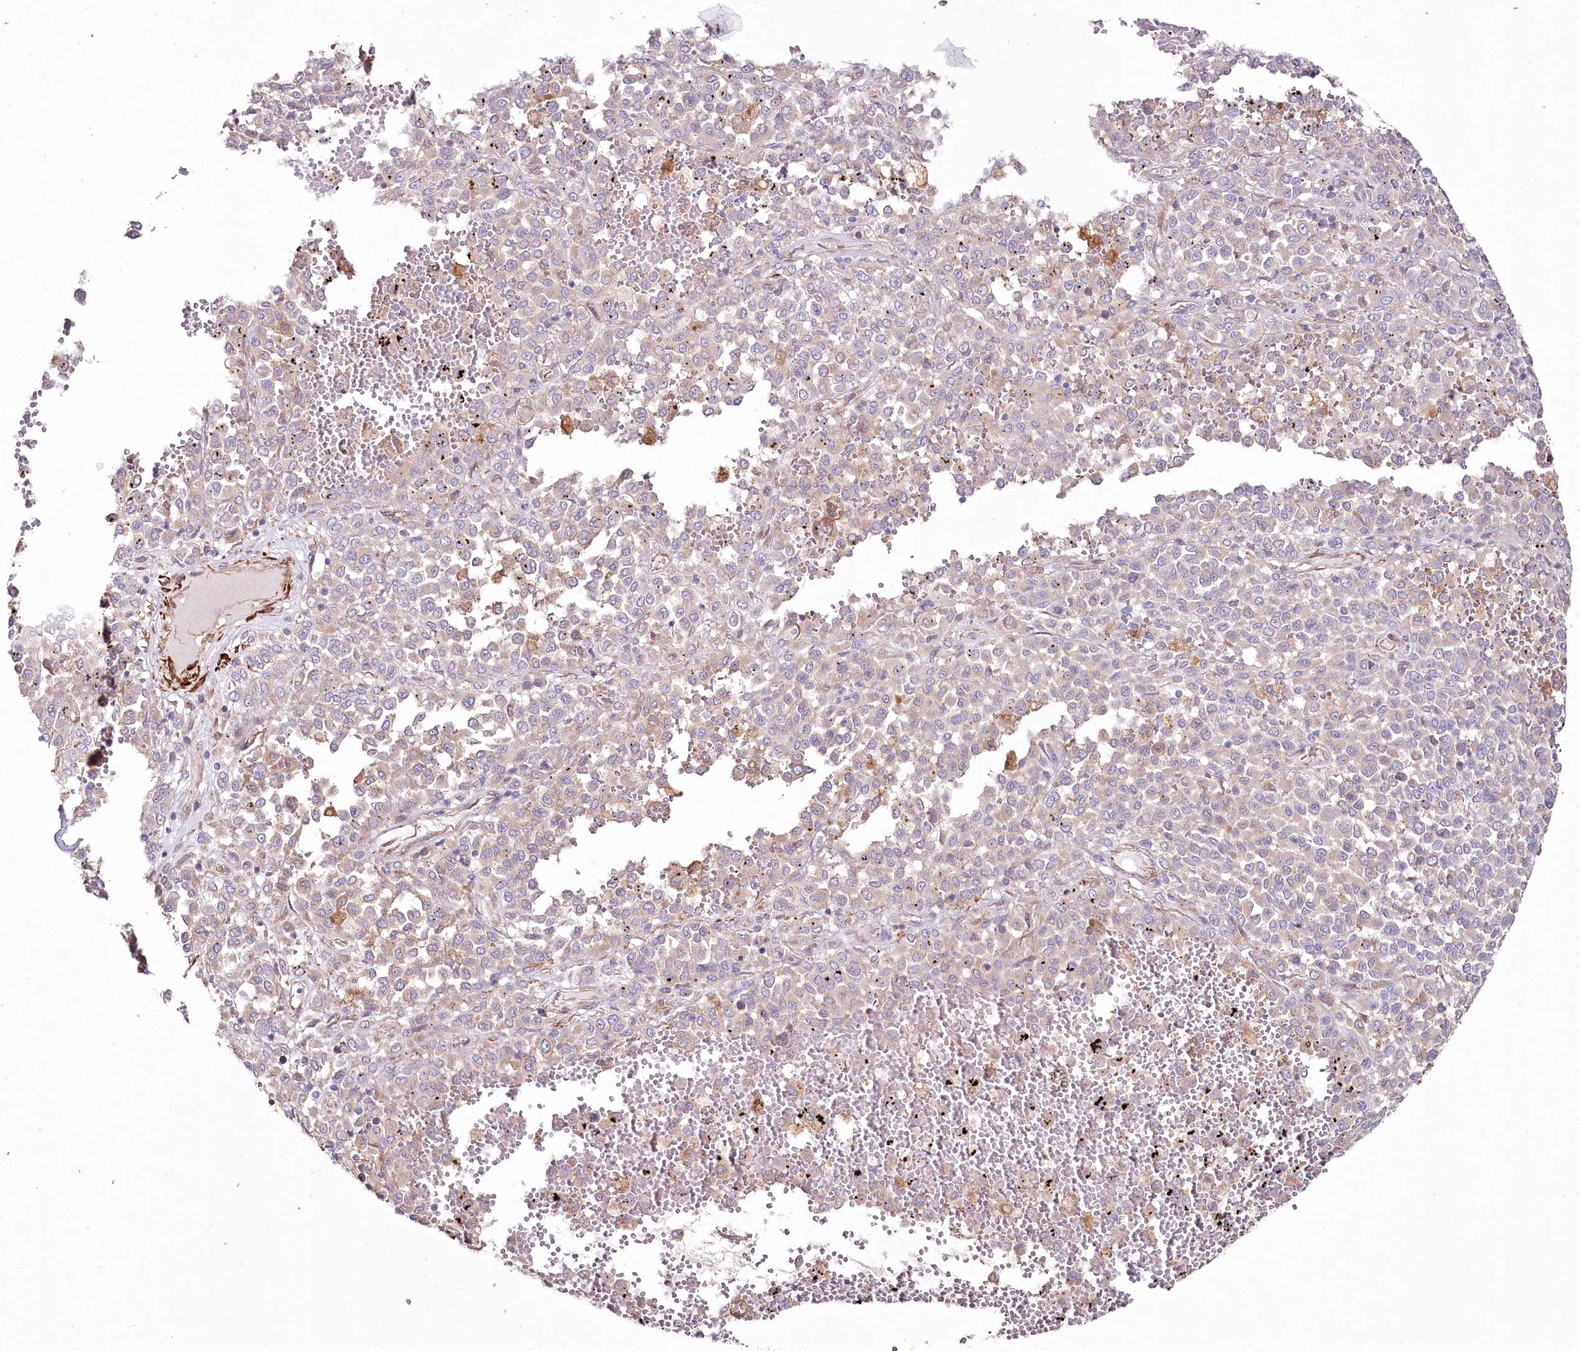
{"staining": {"intensity": "negative", "quantity": "none", "location": "none"}, "tissue": "melanoma", "cell_type": "Tumor cells", "image_type": "cancer", "snomed": [{"axis": "morphology", "description": "Malignant melanoma, Metastatic site"}, {"axis": "topography", "description": "Pancreas"}], "caption": "Melanoma was stained to show a protein in brown. There is no significant expression in tumor cells.", "gene": "SUMF1", "patient": {"sex": "female", "age": 30}}